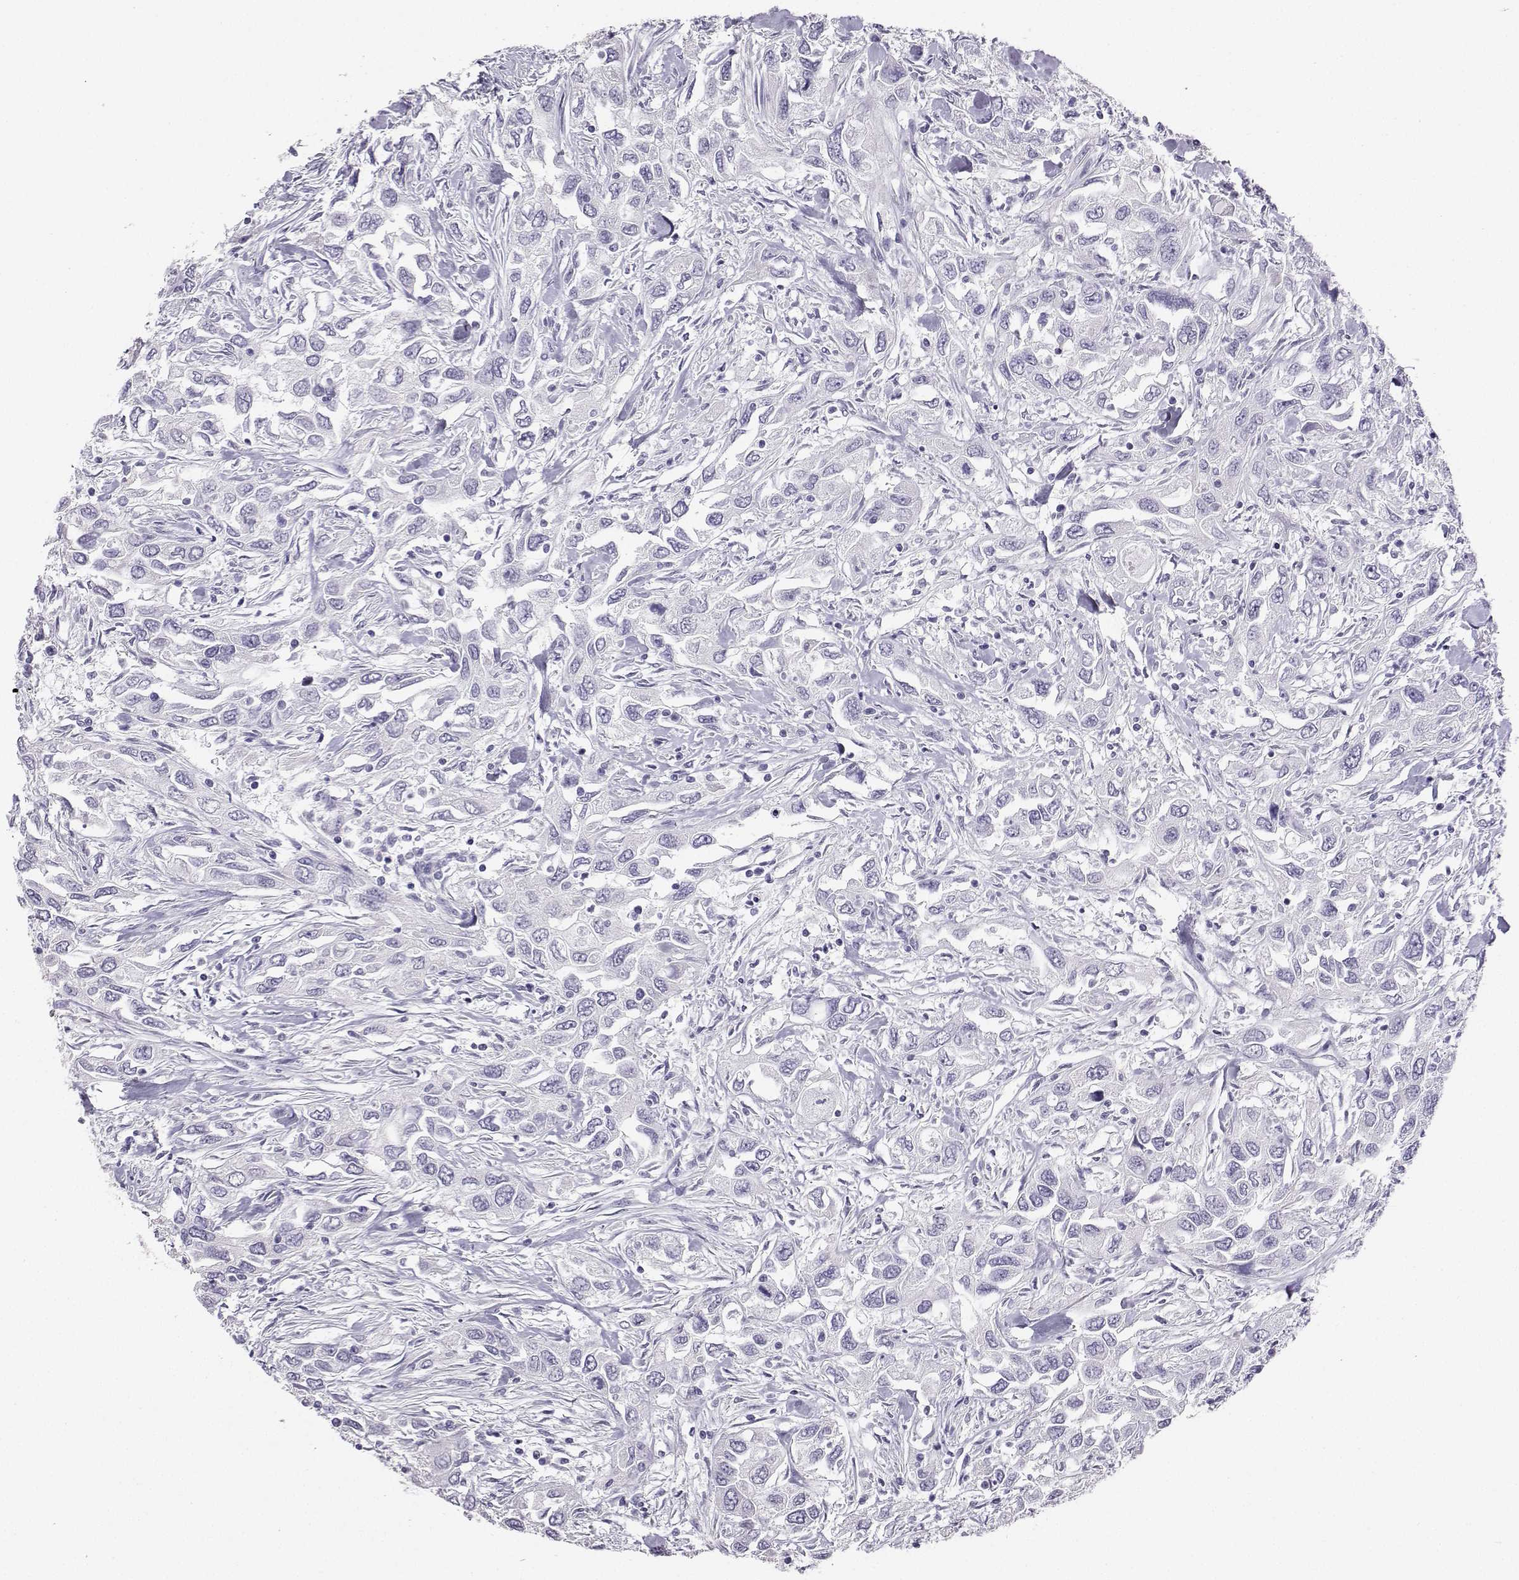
{"staining": {"intensity": "negative", "quantity": "none", "location": "none"}, "tissue": "urothelial cancer", "cell_type": "Tumor cells", "image_type": "cancer", "snomed": [{"axis": "morphology", "description": "Urothelial carcinoma, High grade"}, {"axis": "topography", "description": "Urinary bladder"}], "caption": "This is an immunohistochemistry photomicrograph of human urothelial cancer. There is no staining in tumor cells.", "gene": "AVP", "patient": {"sex": "male", "age": 76}}